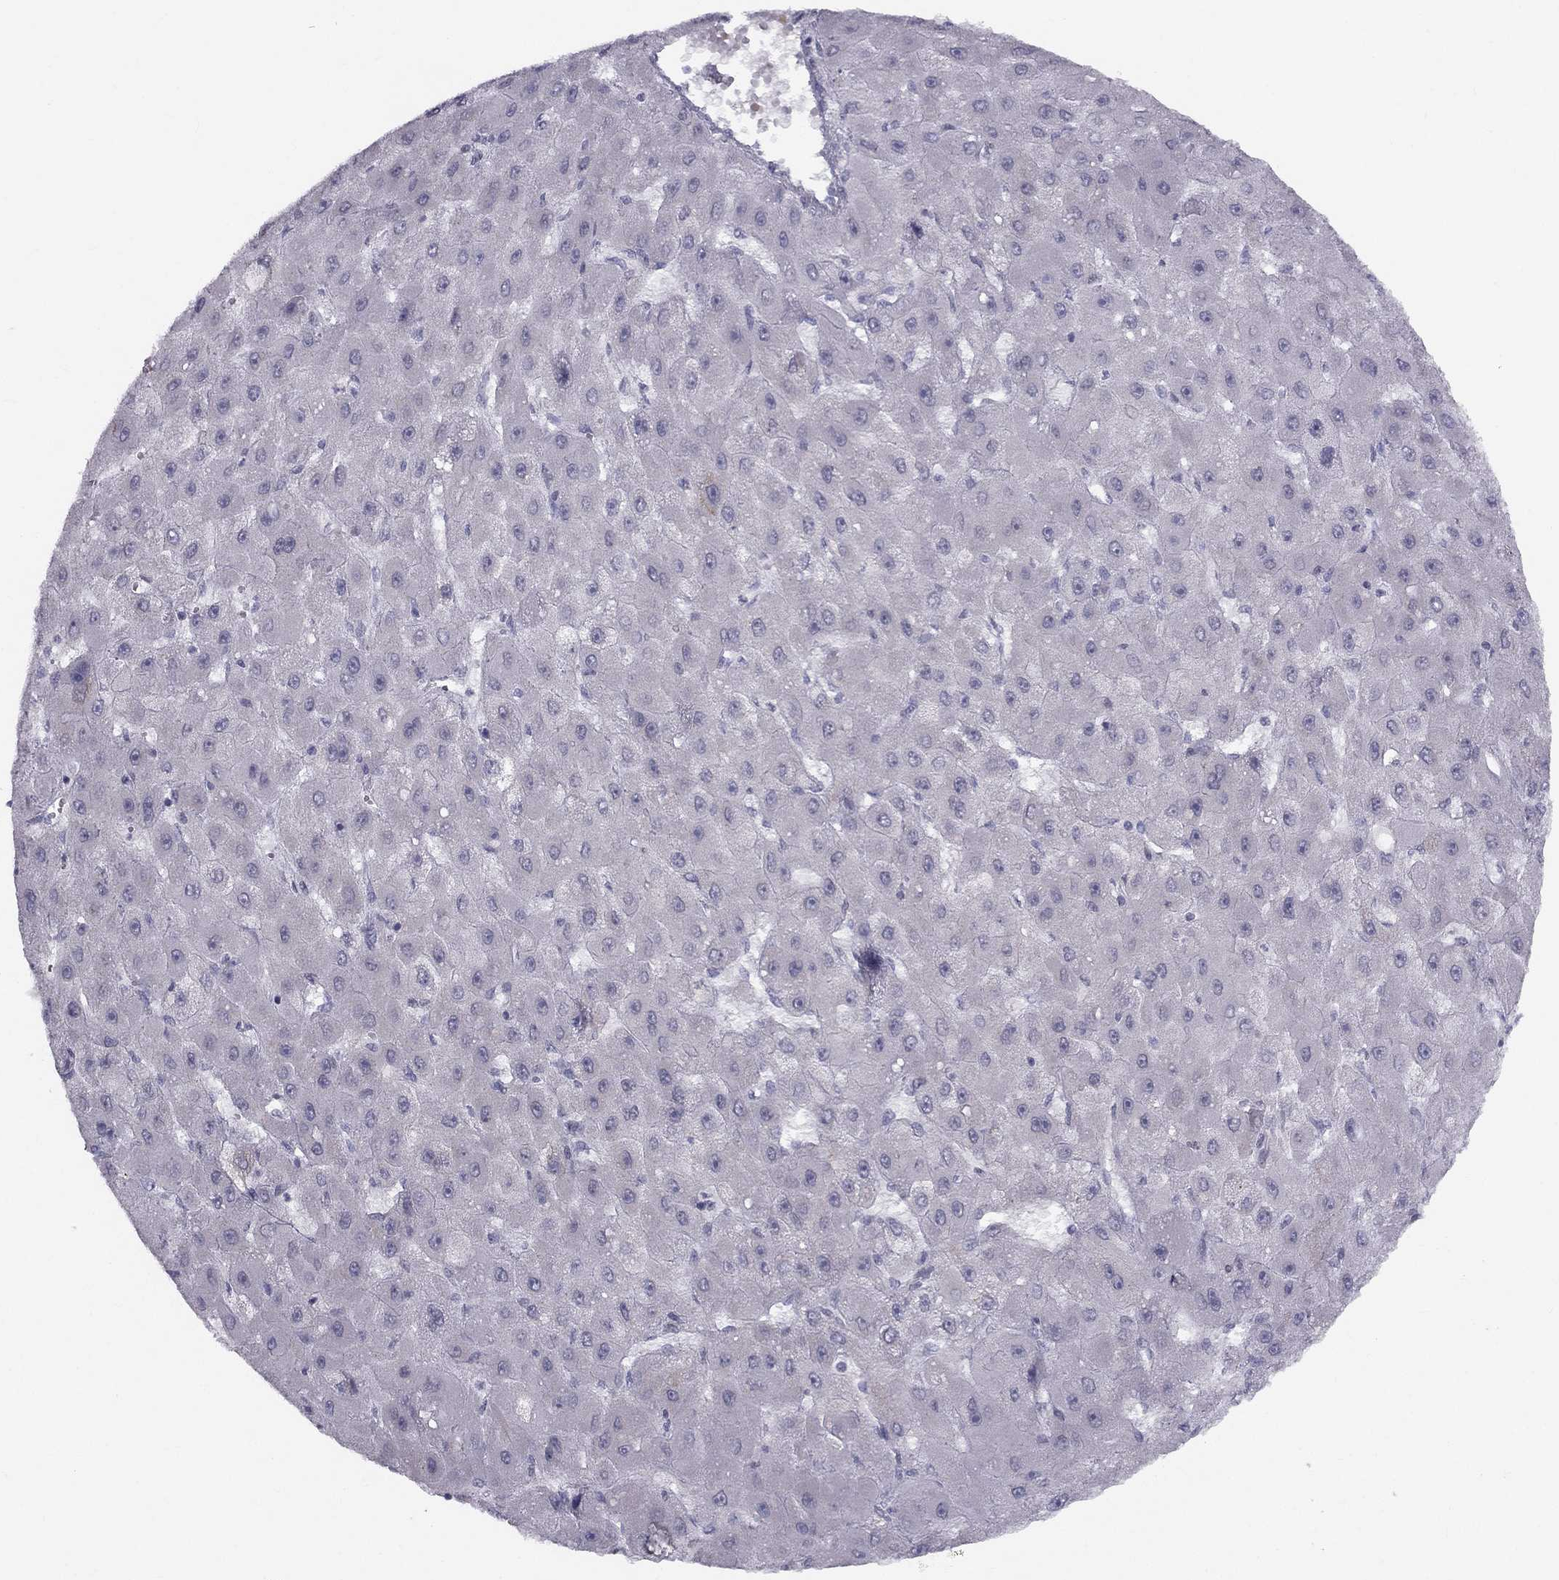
{"staining": {"intensity": "negative", "quantity": "none", "location": "none"}, "tissue": "liver cancer", "cell_type": "Tumor cells", "image_type": "cancer", "snomed": [{"axis": "morphology", "description": "Carcinoma, Hepatocellular, NOS"}, {"axis": "topography", "description": "Liver"}], "caption": "High power microscopy photomicrograph of an immunohistochemistry (IHC) micrograph of liver hepatocellular carcinoma, revealing no significant expression in tumor cells. (Brightfield microscopy of DAB IHC at high magnification).", "gene": "TRPS1", "patient": {"sex": "female", "age": 25}}